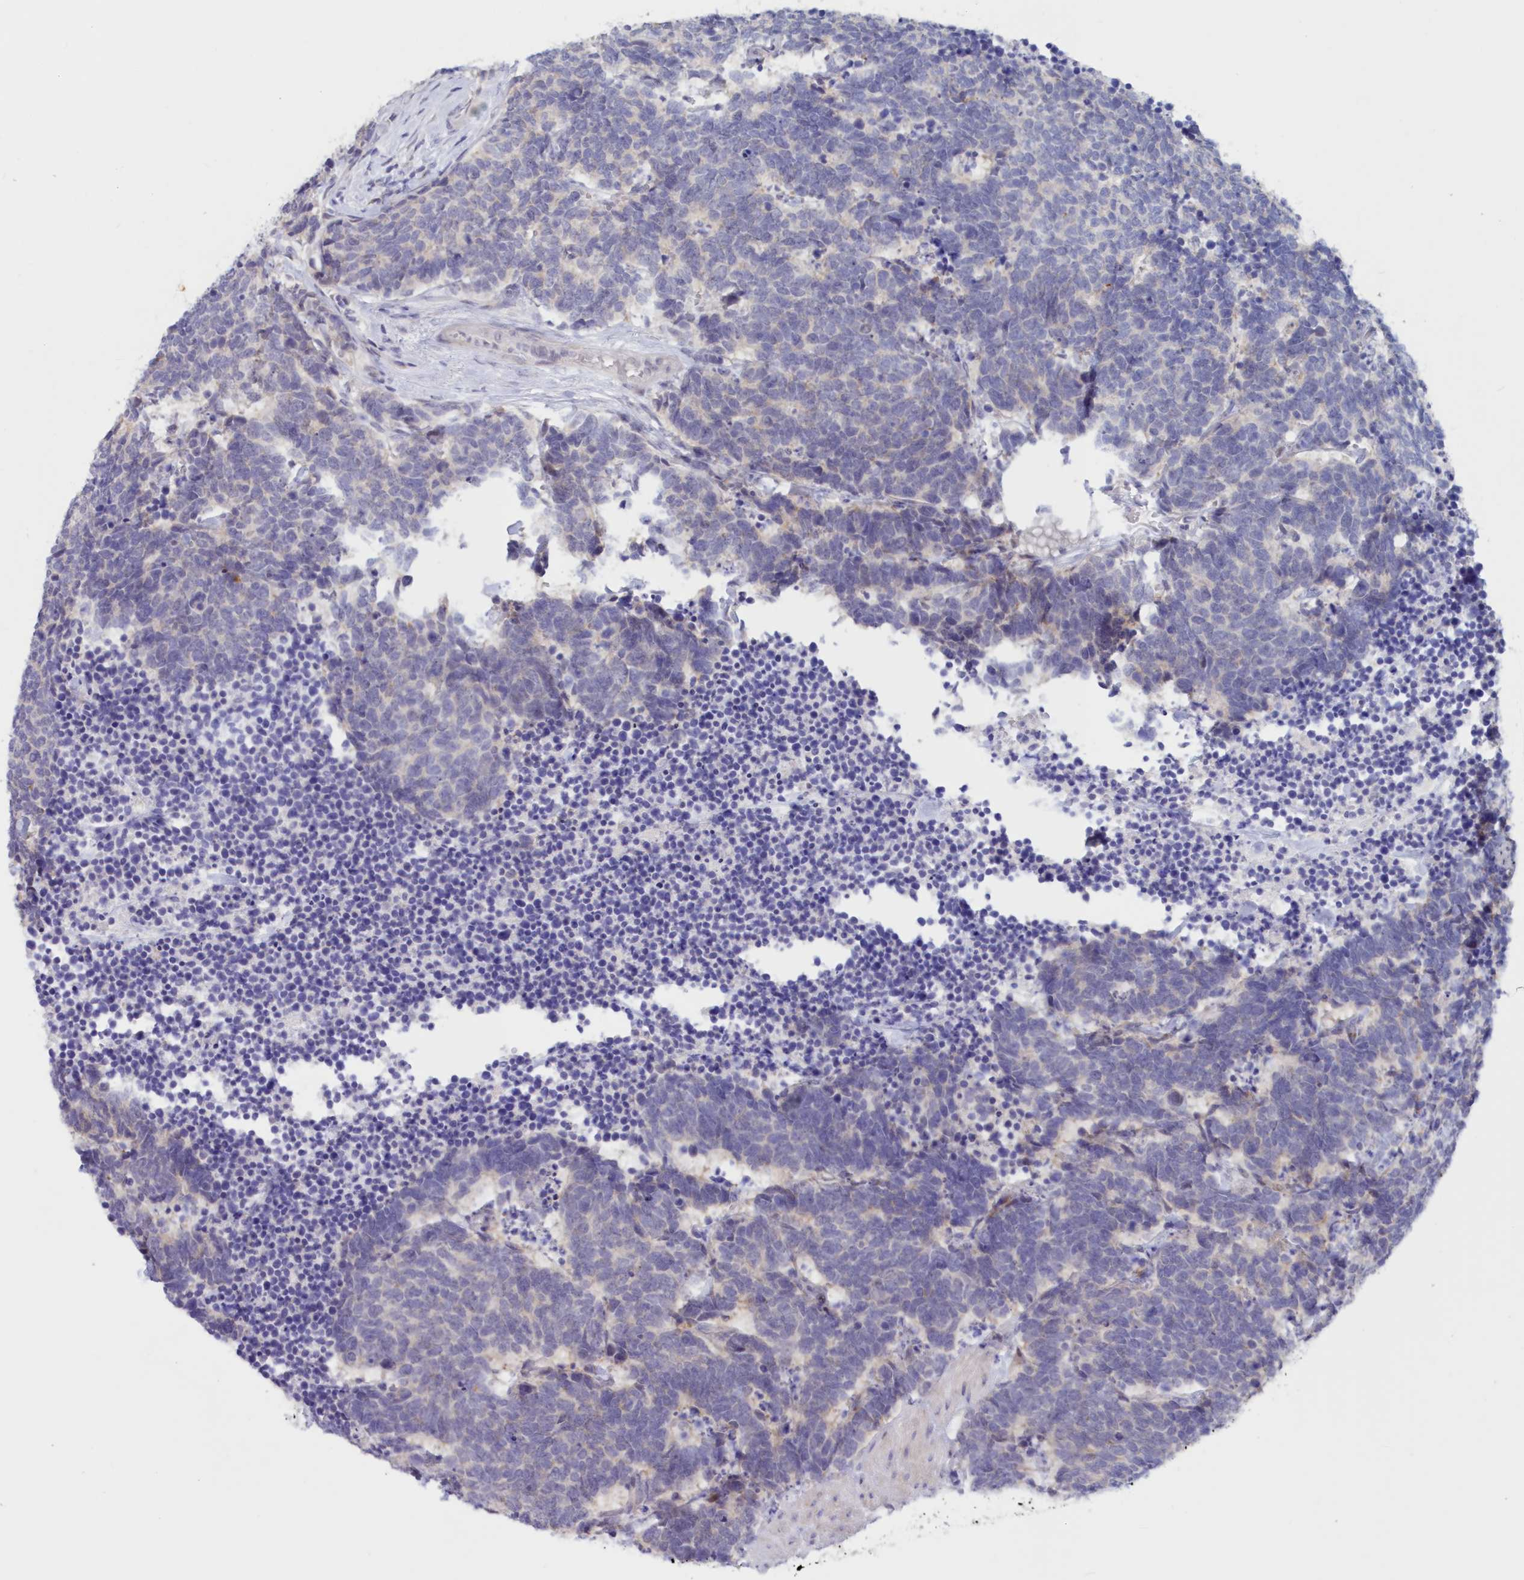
{"staining": {"intensity": "weak", "quantity": "<25%", "location": "cytoplasmic/membranous"}, "tissue": "carcinoid", "cell_type": "Tumor cells", "image_type": "cancer", "snomed": [{"axis": "morphology", "description": "Carcinoma, NOS"}, {"axis": "morphology", "description": "Carcinoid, malignant, NOS"}, {"axis": "topography", "description": "Urinary bladder"}], "caption": "There is no significant expression in tumor cells of carcinoma.", "gene": "SNED1", "patient": {"sex": "male", "age": 57}}